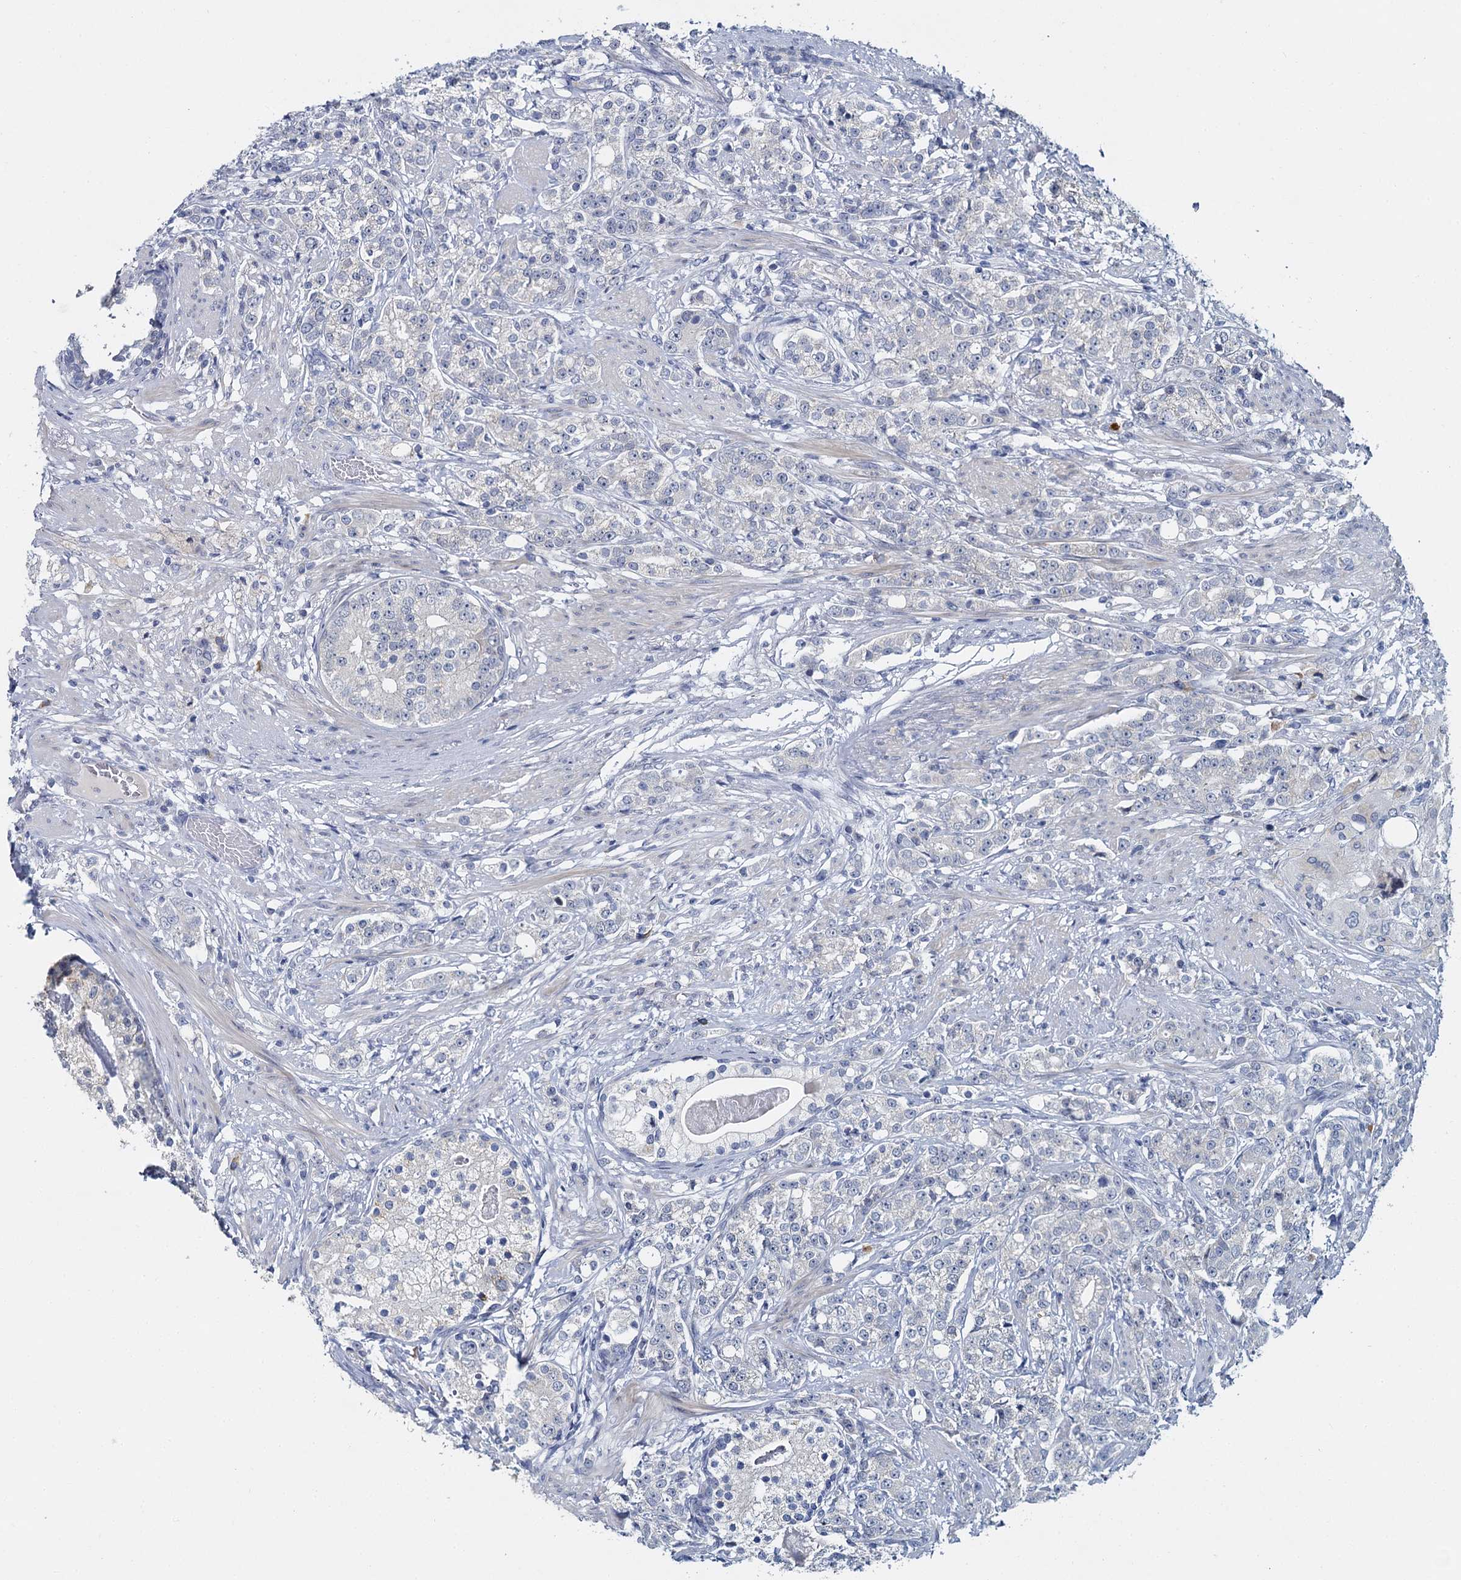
{"staining": {"intensity": "negative", "quantity": "none", "location": "none"}, "tissue": "prostate cancer", "cell_type": "Tumor cells", "image_type": "cancer", "snomed": [{"axis": "morphology", "description": "Adenocarcinoma, High grade"}, {"axis": "topography", "description": "Prostate"}], "caption": "Immunohistochemistry of prostate cancer (high-grade adenocarcinoma) demonstrates no positivity in tumor cells.", "gene": "ACRBP", "patient": {"sex": "male", "age": 69}}